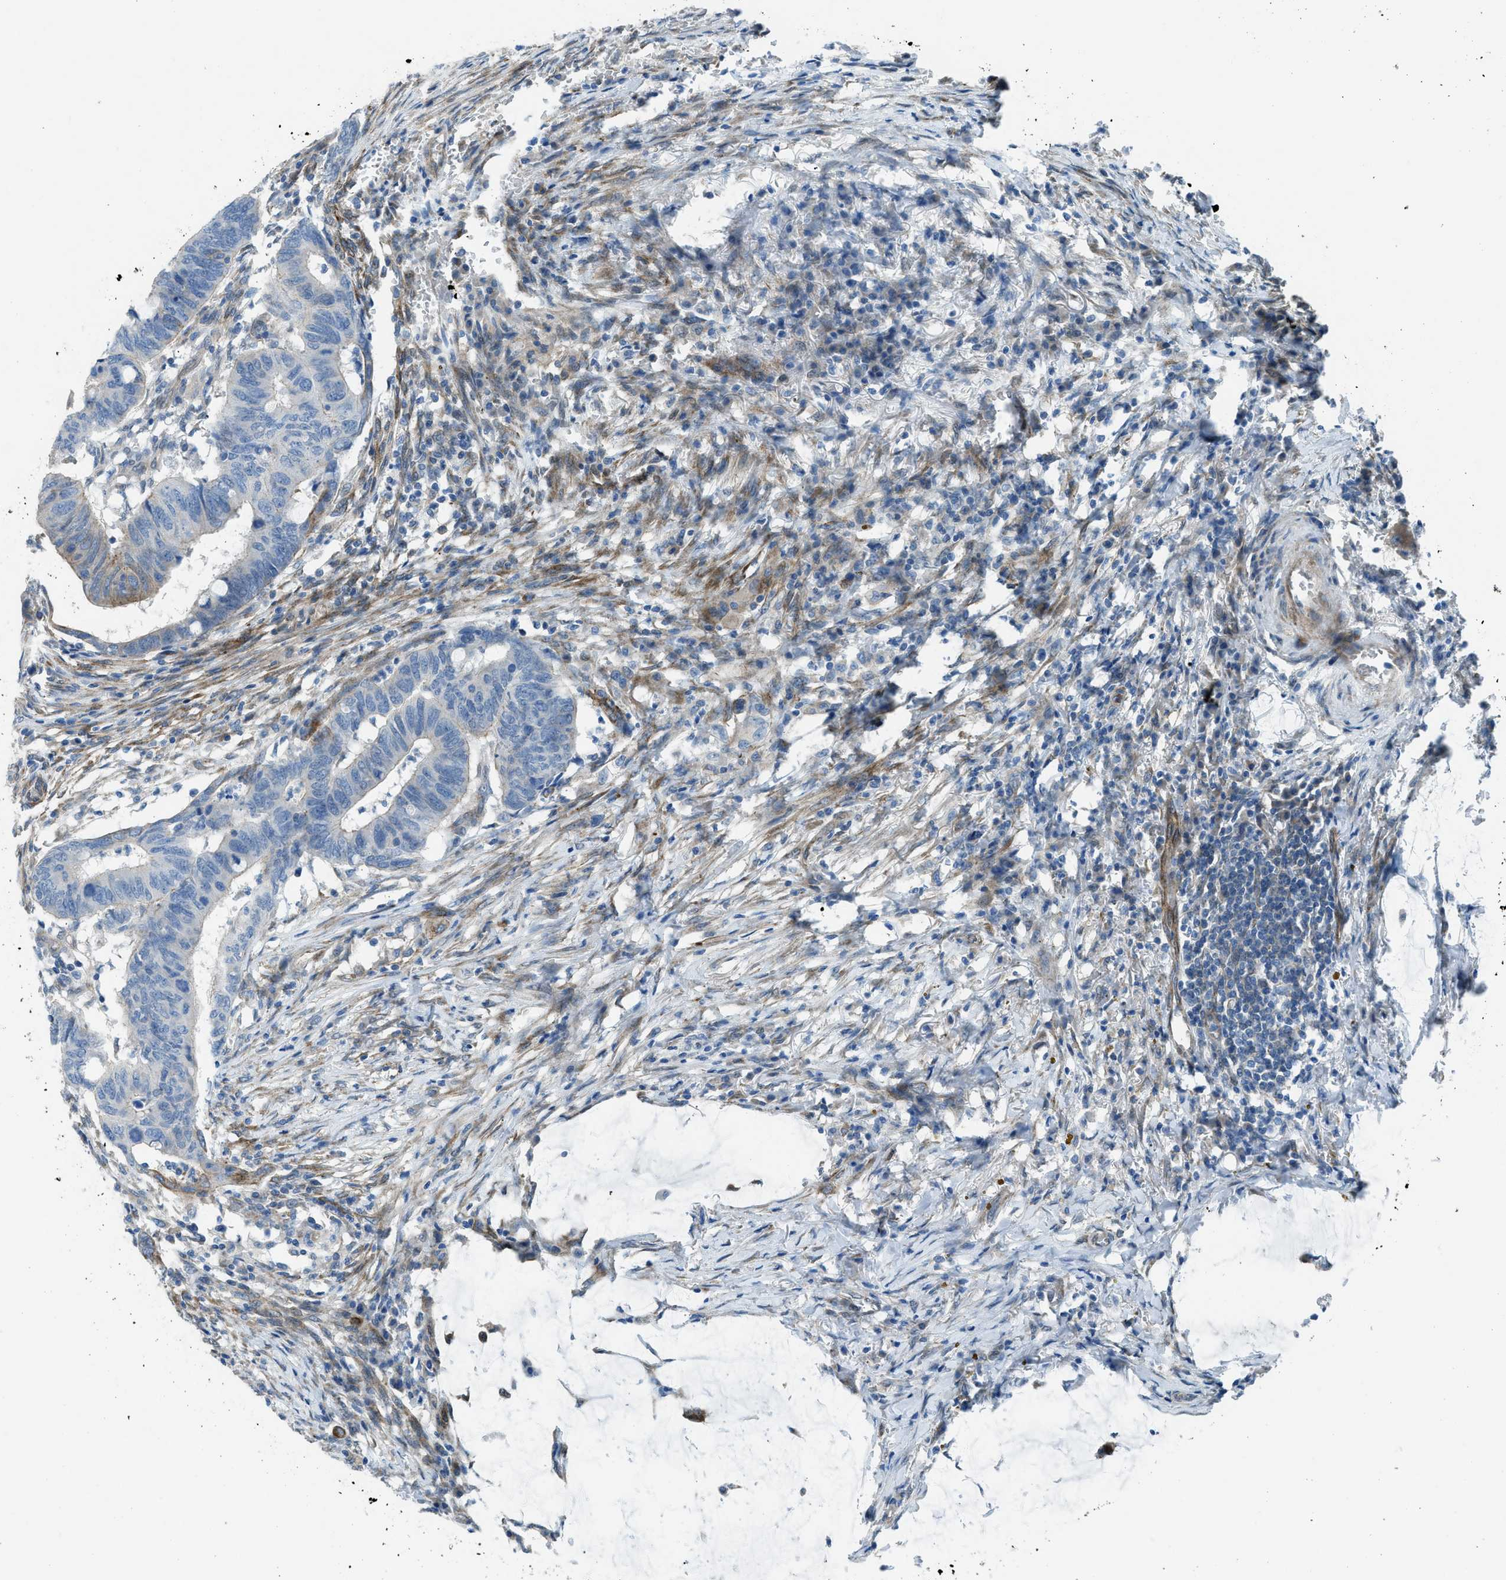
{"staining": {"intensity": "moderate", "quantity": "<25%", "location": "cytoplasmic/membranous"}, "tissue": "colorectal cancer", "cell_type": "Tumor cells", "image_type": "cancer", "snomed": [{"axis": "morphology", "description": "Normal tissue, NOS"}, {"axis": "morphology", "description": "Adenocarcinoma, NOS"}, {"axis": "topography", "description": "Rectum"}, {"axis": "topography", "description": "Peripheral nerve tissue"}], "caption": "Moderate cytoplasmic/membranous staining is present in about <25% of tumor cells in colorectal adenocarcinoma.", "gene": "PRKN", "patient": {"sex": "male", "age": 92}}